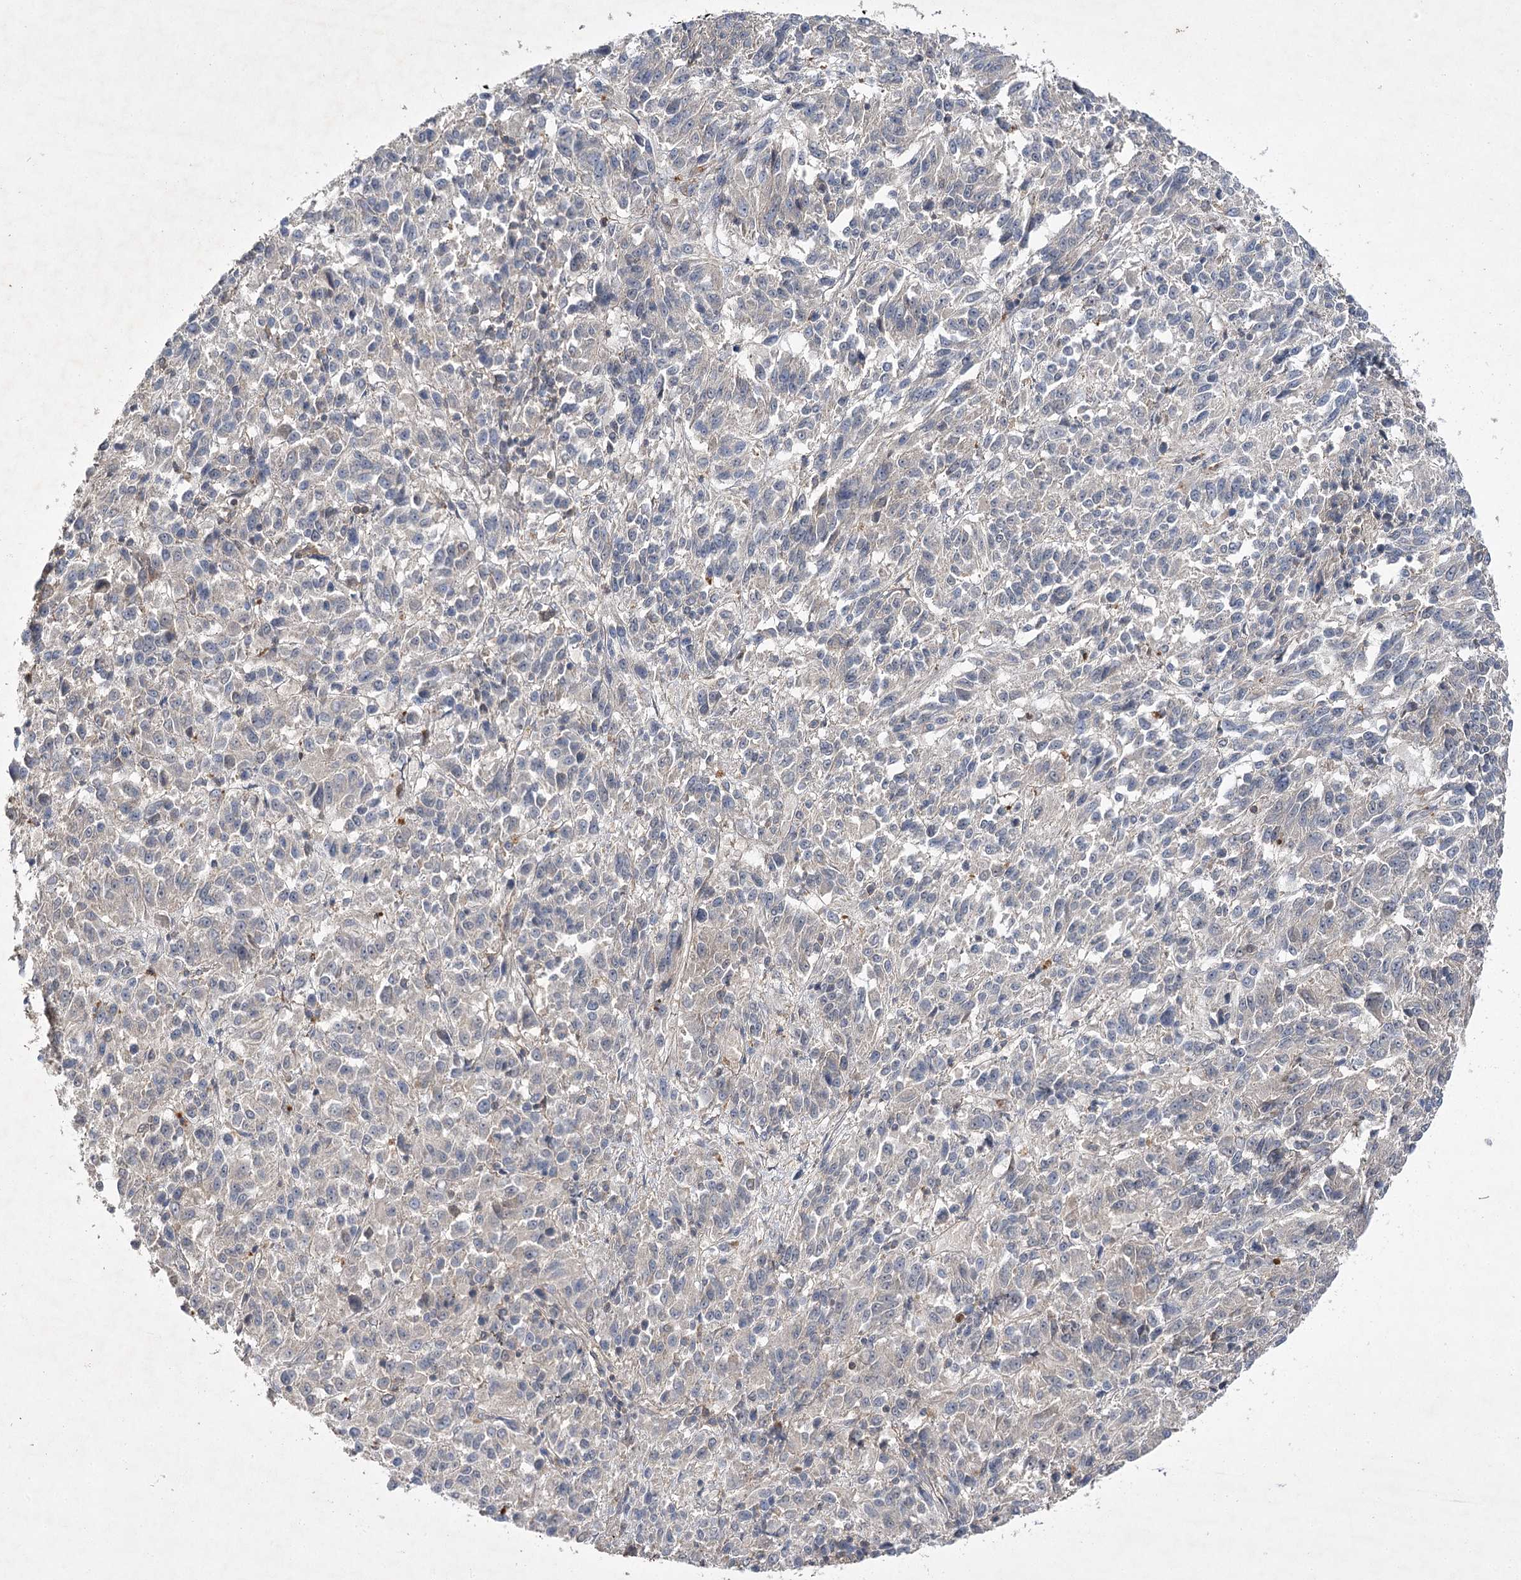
{"staining": {"intensity": "negative", "quantity": "none", "location": "none"}, "tissue": "melanoma", "cell_type": "Tumor cells", "image_type": "cancer", "snomed": [{"axis": "morphology", "description": "Malignant melanoma, Metastatic site"}, {"axis": "topography", "description": "Lung"}], "caption": "Immunohistochemistry of human melanoma shows no expression in tumor cells.", "gene": "BCR", "patient": {"sex": "male", "age": 64}}